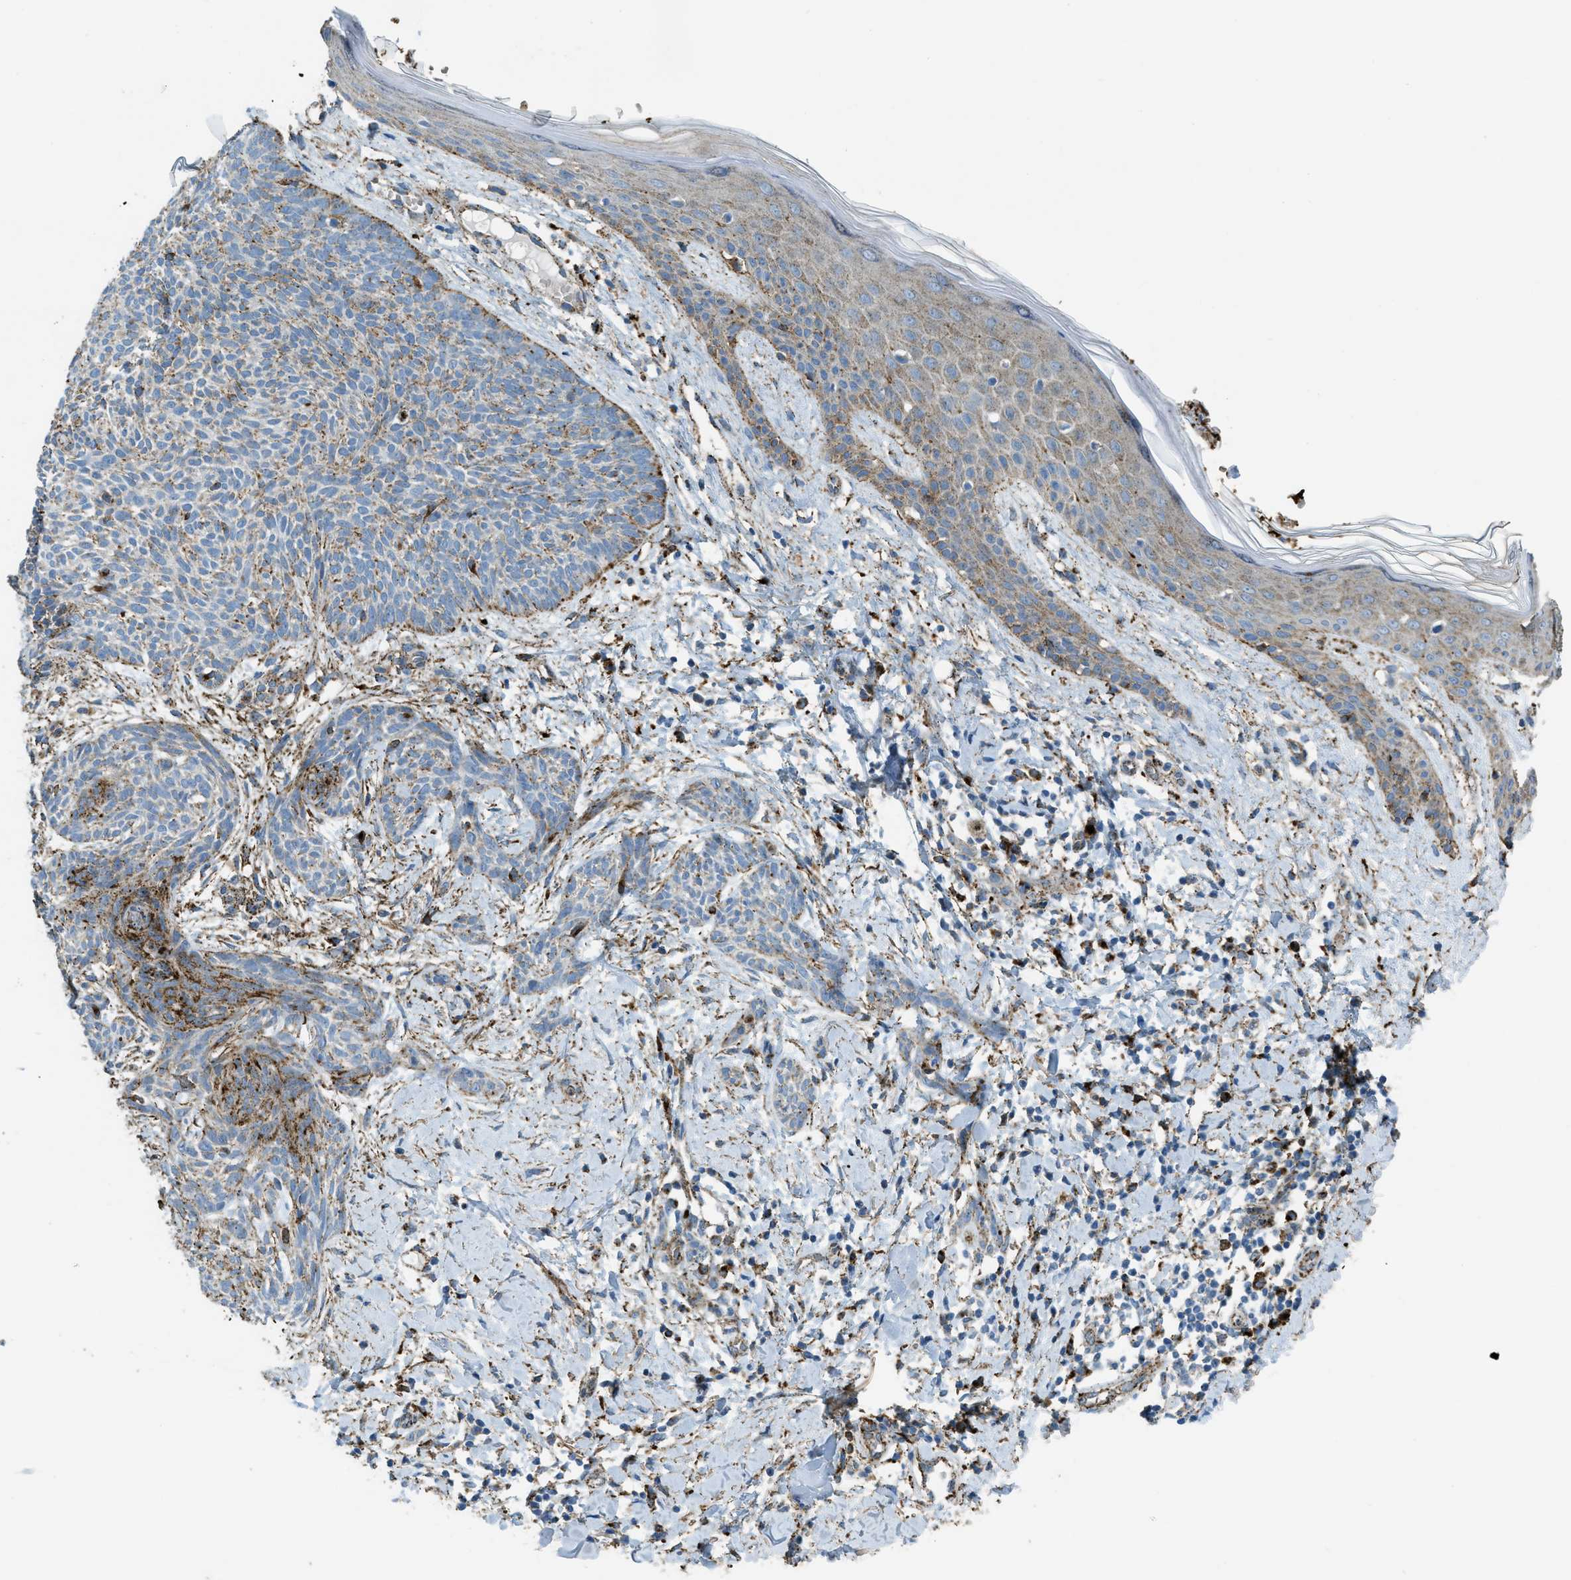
{"staining": {"intensity": "moderate", "quantity": "25%-75%", "location": "cytoplasmic/membranous"}, "tissue": "skin cancer", "cell_type": "Tumor cells", "image_type": "cancer", "snomed": [{"axis": "morphology", "description": "Basal cell carcinoma"}, {"axis": "topography", "description": "Skin"}], "caption": "Skin basal cell carcinoma tissue exhibits moderate cytoplasmic/membranous staining in about 25%-75% of tumor cells, visualized by immunohistochemistry.", "gene": "SCARB2", "patient": {"sex": "female", "age": 59}}